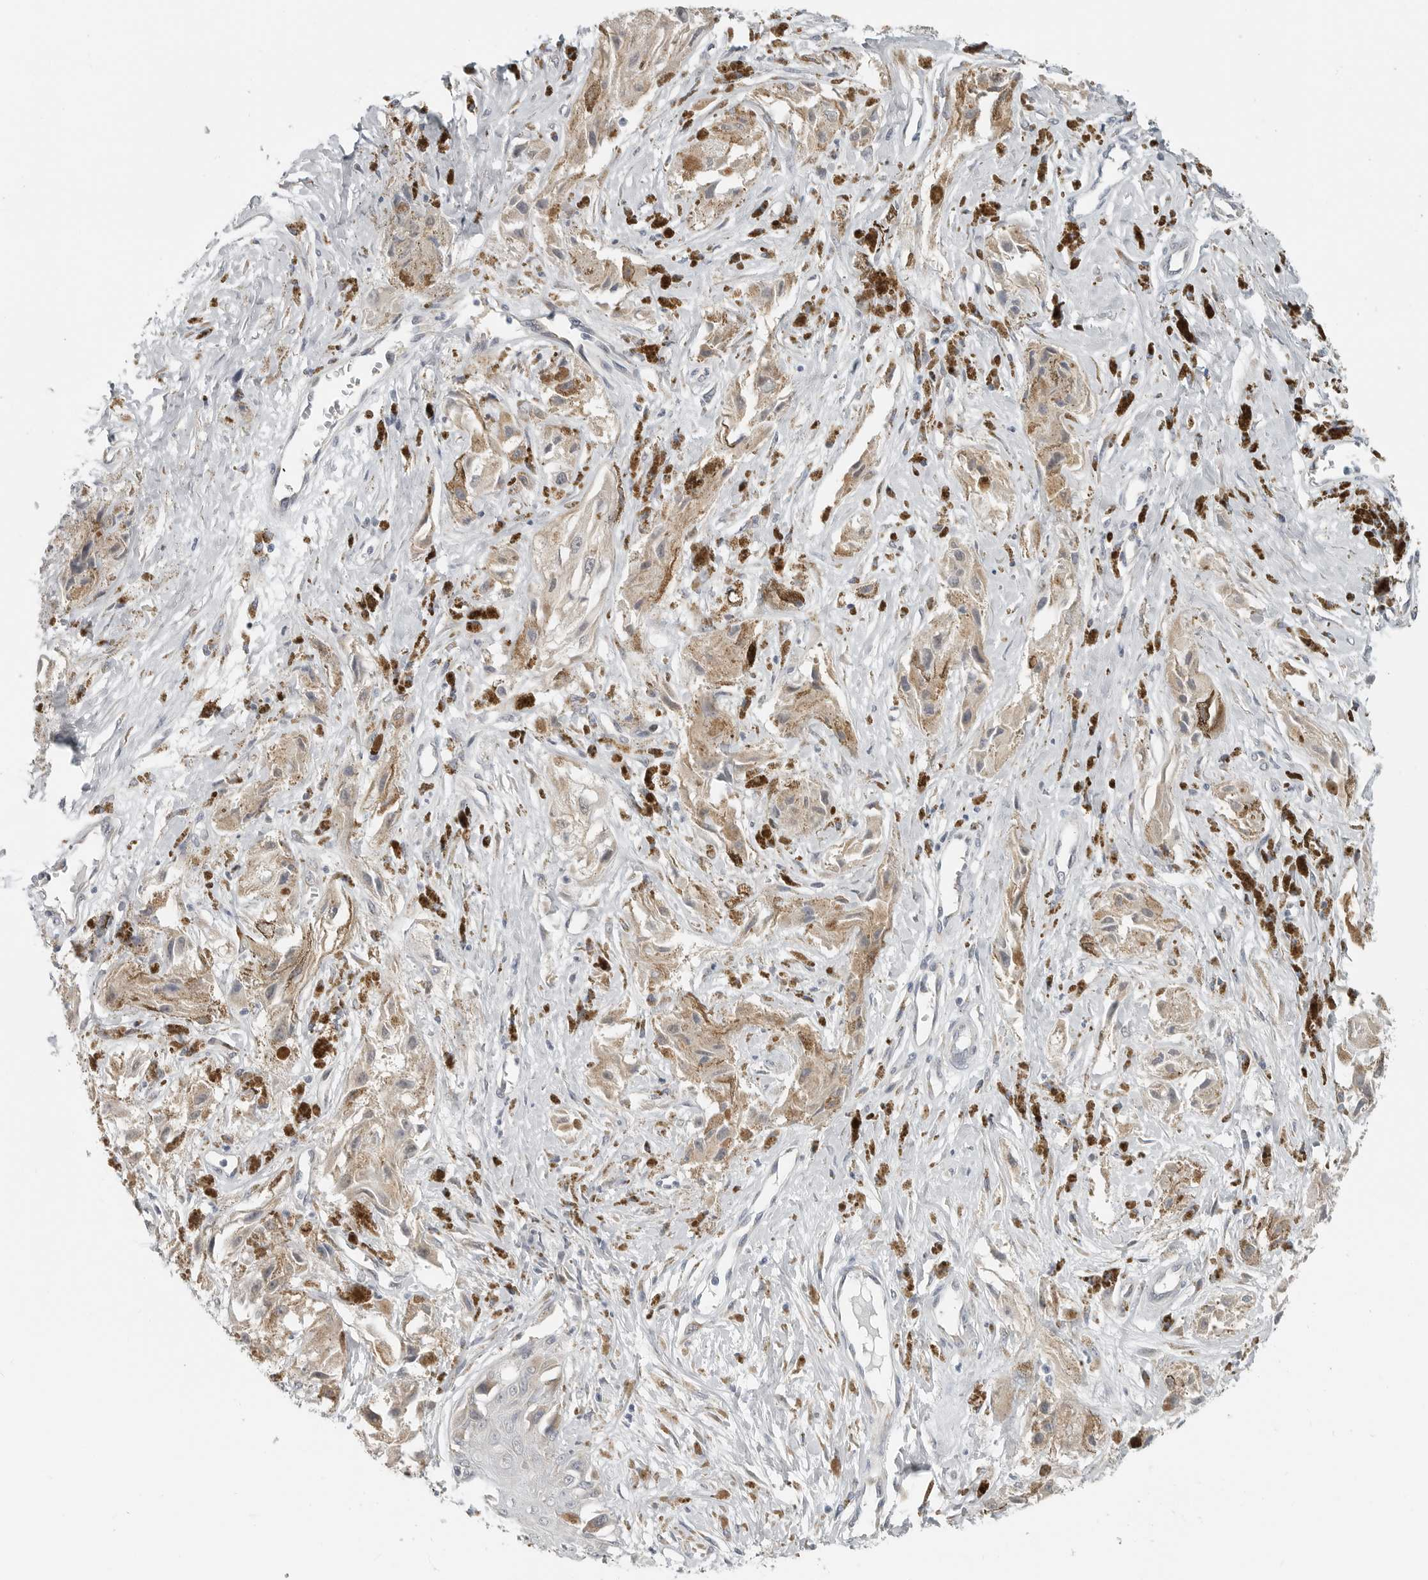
{"staining": {"intensity": "weak", "quantity": ">75%", "location": "cytoplasmic/membranous"}, "tissue": "melanoma", "cell_type": "Tumor cells", "image_type": "cancer", "snomed": [{"axis": "morphology", "description": "Malignant melanoma, NOS"}, {"axis": "topography", "description": "Skin"}], "caption": "A micrograph of malignant melanoma stained for a protein reveals weak cytoplasmic/membranous brown staining in tumor cells.", "gene": "IL12RB2", "patient": {"sex": "male", "age": 88}}